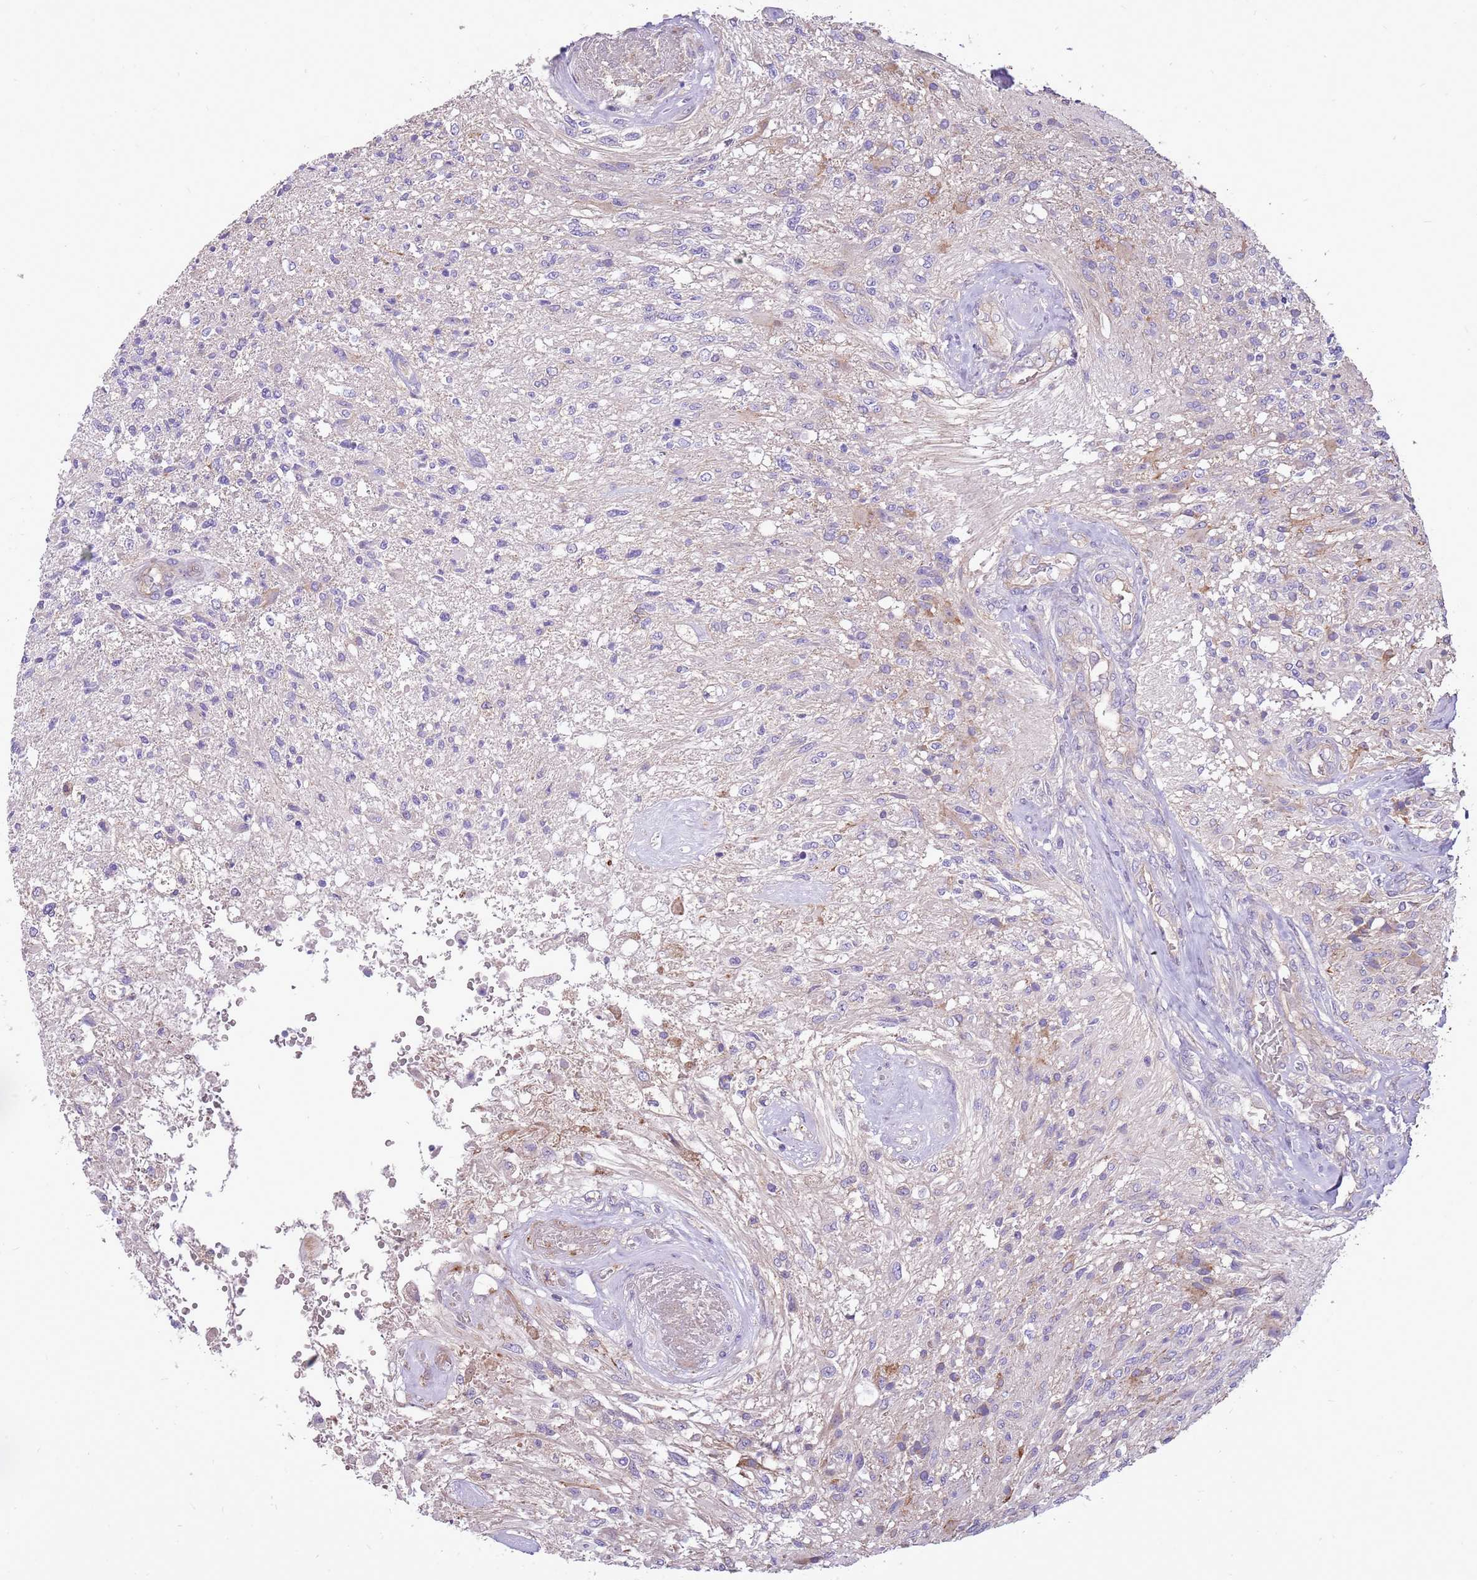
{"staining": {"intensity": "negative", "quantity": "none", "location": "none"}, "tissue": "glioma", "cell_type": "Tumor cells", "image_type": "cancer", "snomed": [{"axis": "morphology", "description": "Glioma, malignant, High grade"}, {"axis": "topography", "description": "Brain"}], "caption": "Tumor cells show no significant protein expression in malignant glioma (high-grade).", "gene": "WASHC4", "patient": {"sex": "male", "age": 56}}